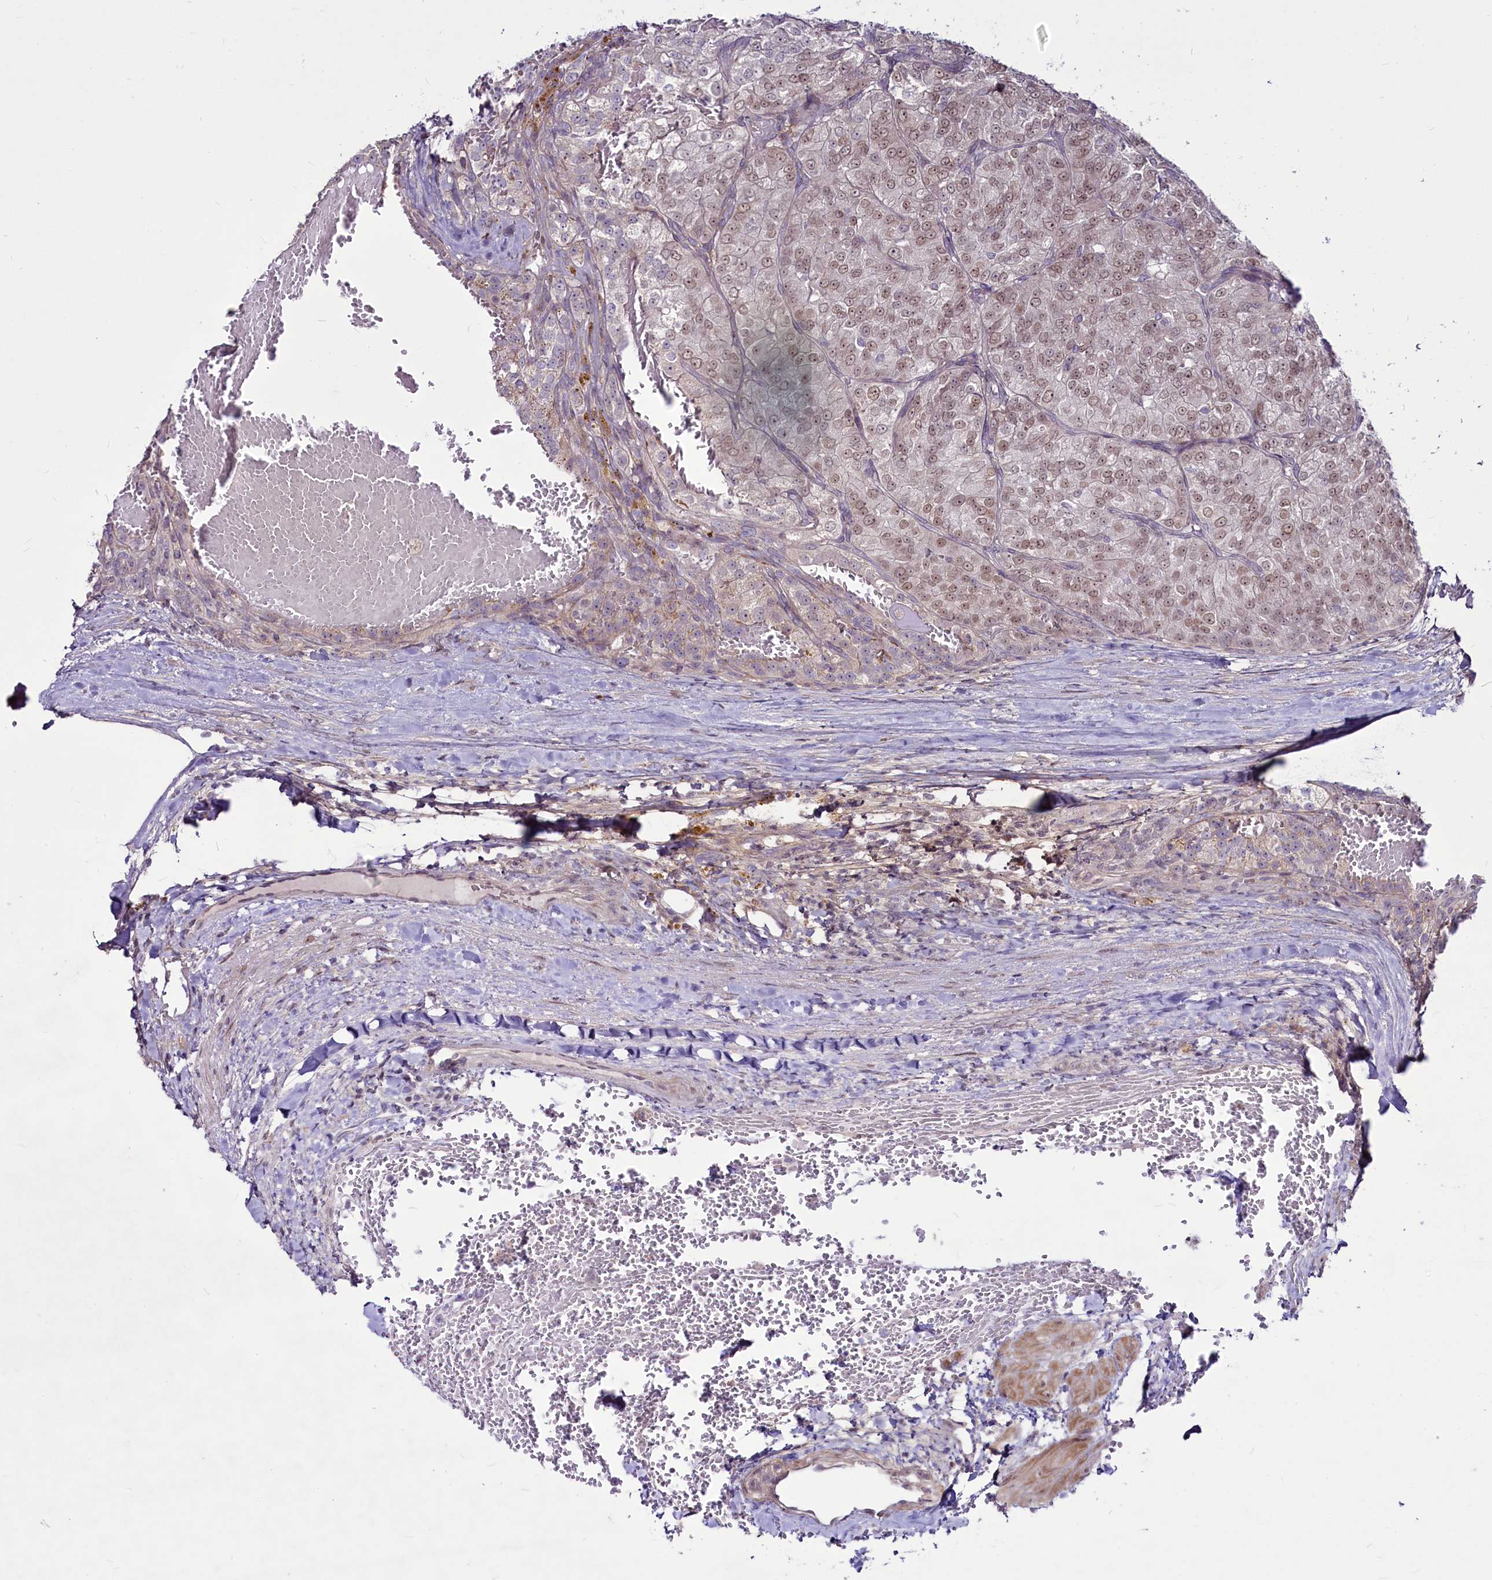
{"staining": {"intensity": "weak", "quantity": "25%-75%", "location": "nuclear"}, "tissue": "renal cancer", "cell_type": "Tumor cells", "image_type": "cancer", "snomed": [{"axis": "morphology", "description": "Adenocarcinoma, NOS"}, {"axis": "topography", "description": "Kidney"}], "caption": "This image exhibits adenocarcinoma (renal) stained with immunohistochemistry to label a protein in brown. The nuclear of tumor cells show weak positivity for the protein. Nuclei are counter-stained blue.", "gene": "RSBN1", "patient": {"sex": "female", "age": 63}}